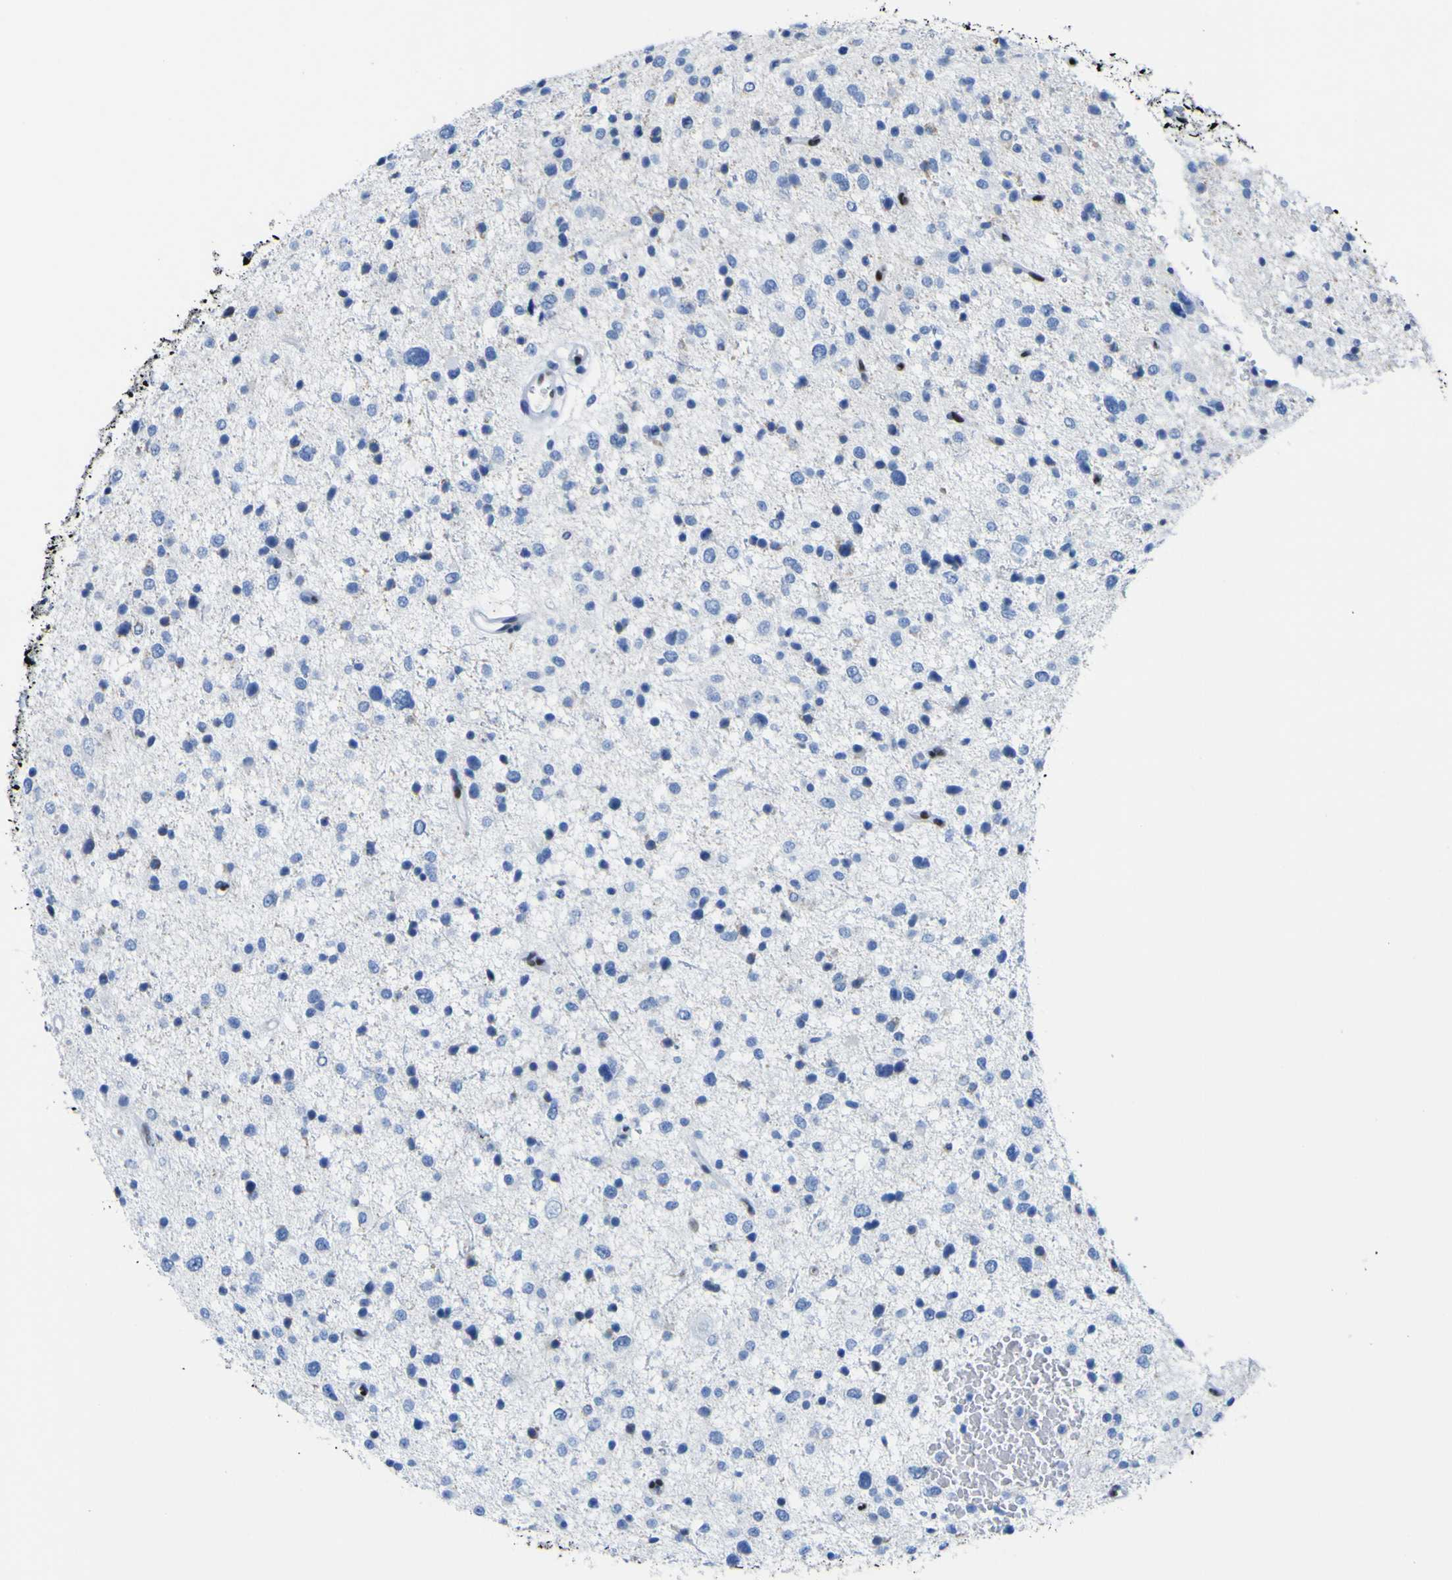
{"staining": {"intensity": "negative", "quantity": "none", "location": "none"}, "tissue": "glioma", "cell_type": "Tumor cells", "image_type": "cancer", "snomed": [{"axis": "morphology", "description": "Glioma, malignant, Low grade"}, {"axis": "topography", "description": "Brain"}], "caption": "Immunohistochemistry photomicrograph of low-grade glioma (malignant) stained for a protein (brown), which displays no positivity in tumor cells.", "gene": "DACH1", "patient": {"sex": "female", "age": 37}}